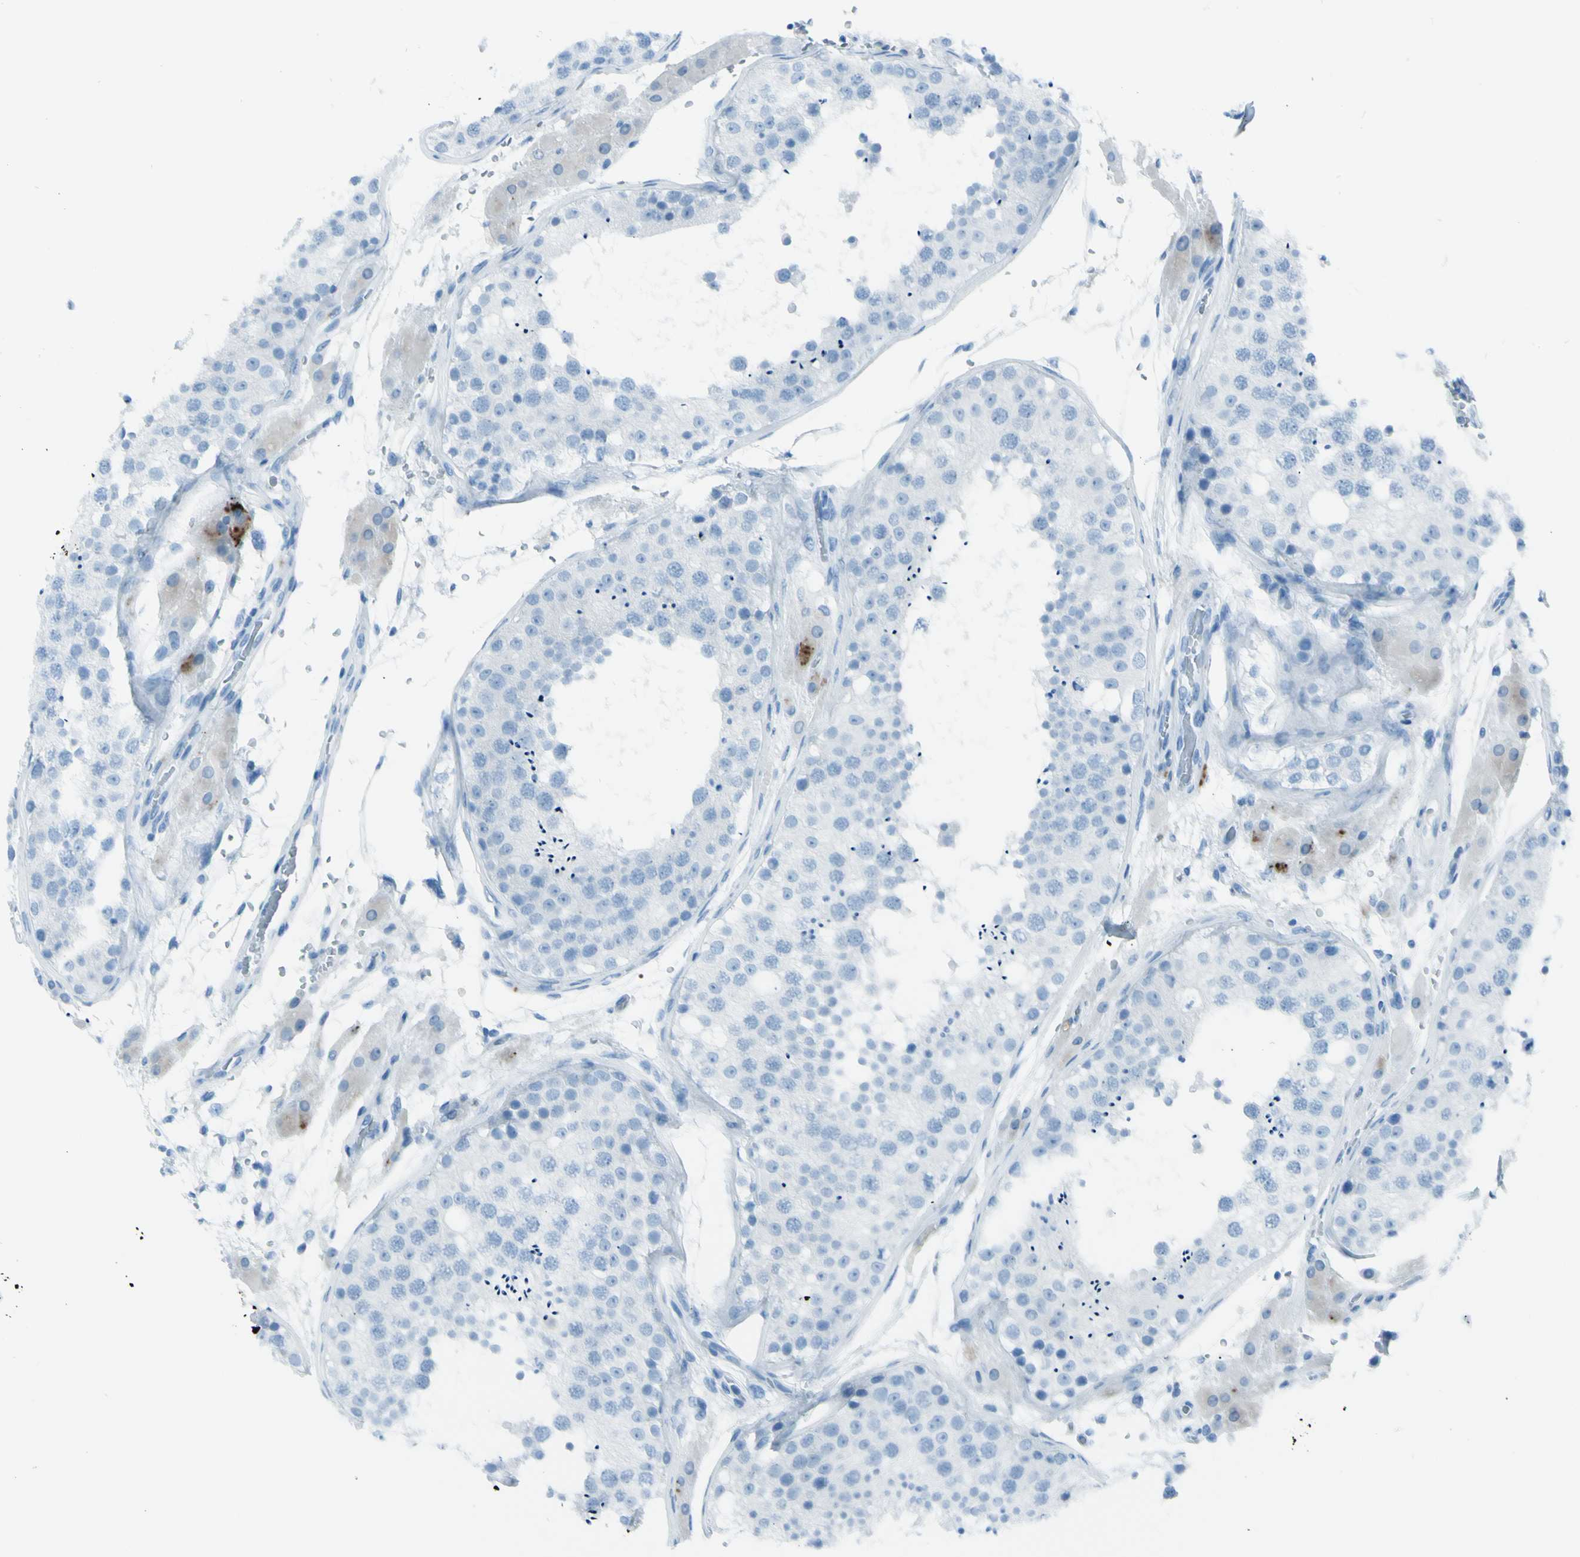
{"staining": {"intensity": "negative", "quantity": "none", "location": "none"}, "tissue": "testis", "cell_type": "Cells in seminiferous ducts", "image_type": "normal", "snomed": [{"axis": "morphology", "description": "Normal tissue, NOS"}, {"axis": "topography", "description": "Testis"}], "caption": "Immunohistochemistry of unremarkable human testis exhibits no staining in cells in seminiferous ducts. (Brightfield microscopy of DAB IHC at high magnification).", "gene": "AFP", "patient": {"sex": "male", "age": 26}}